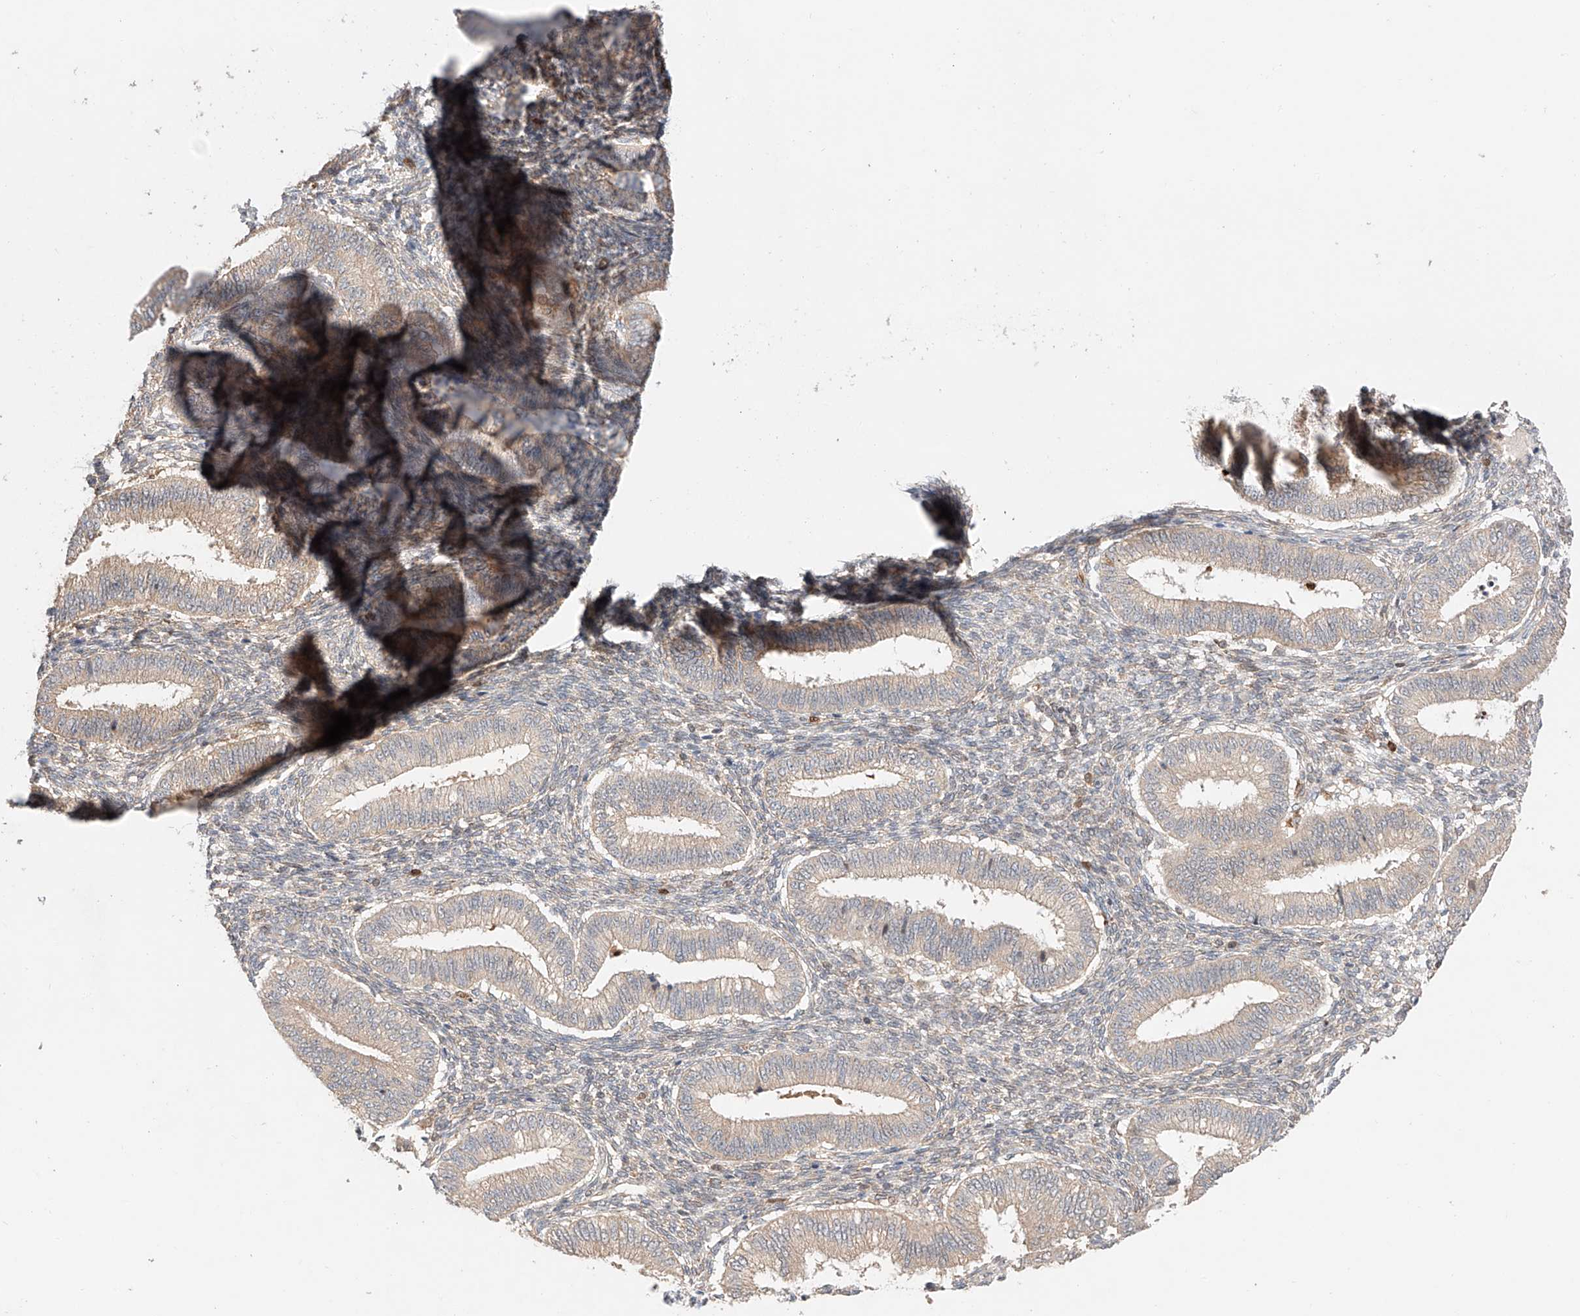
{"staining": {"intensity": "weak", "quantity": "<25%", "location": "cytoplasmic/membranous"}, "tissue": "endometrium", "cell_type": "Cells in endometrial stroma", "image_type": "normal", "snomed": [{"axis": "morphology", "description": "Normal tissue, NOS"}, {"axis": "topography", "description": "Endometrium"}], "caption": "This histopathology image is of normal endometrium stained with IHC to label a protein in brown with the nuclei are counter-stained blue. There is no positivity in cells in endometrial stroma.", "gene": "IGSF22", "patient": {"sex": "female", "age": 39}}